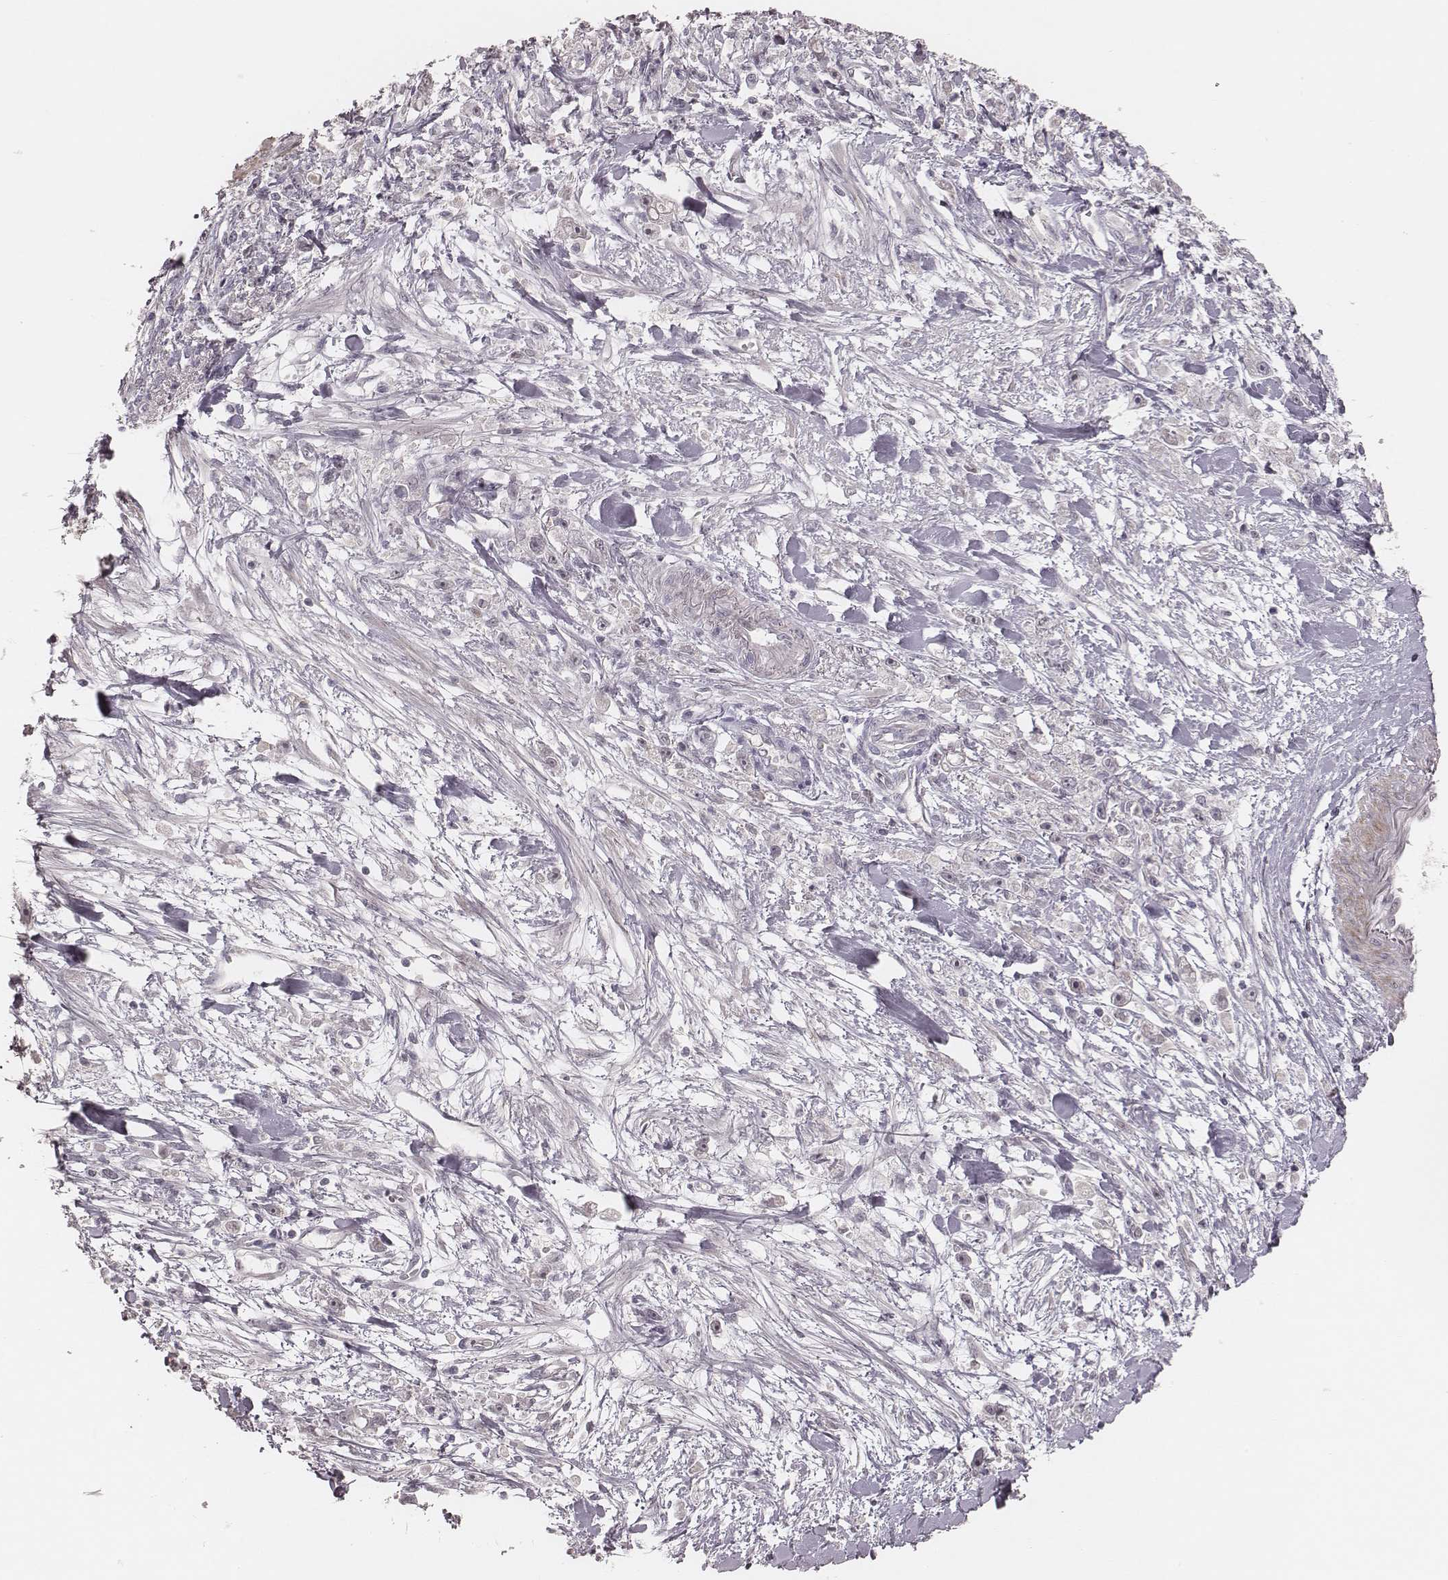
{"staining": {"intensity": "negative", "quantity": "none", "location": "none"}, "tissue": "stomach cancer", "cell_type": "Tumor cells", "image_type": "cancer", "snomed": [{"axis": "morphology", "description": "Adenocarcinoma, NOS"}, {"axis": "topography", "description": "Stomach"}], "caption": "High power microscopy micrograph of an immunohistochemistry (IHC) micrograph of stomach adenocarcinoma, revealing no significant positivity in tumor cells.", "gene": "FAM13B", "patient": {"sex": "female", "age": 59}}